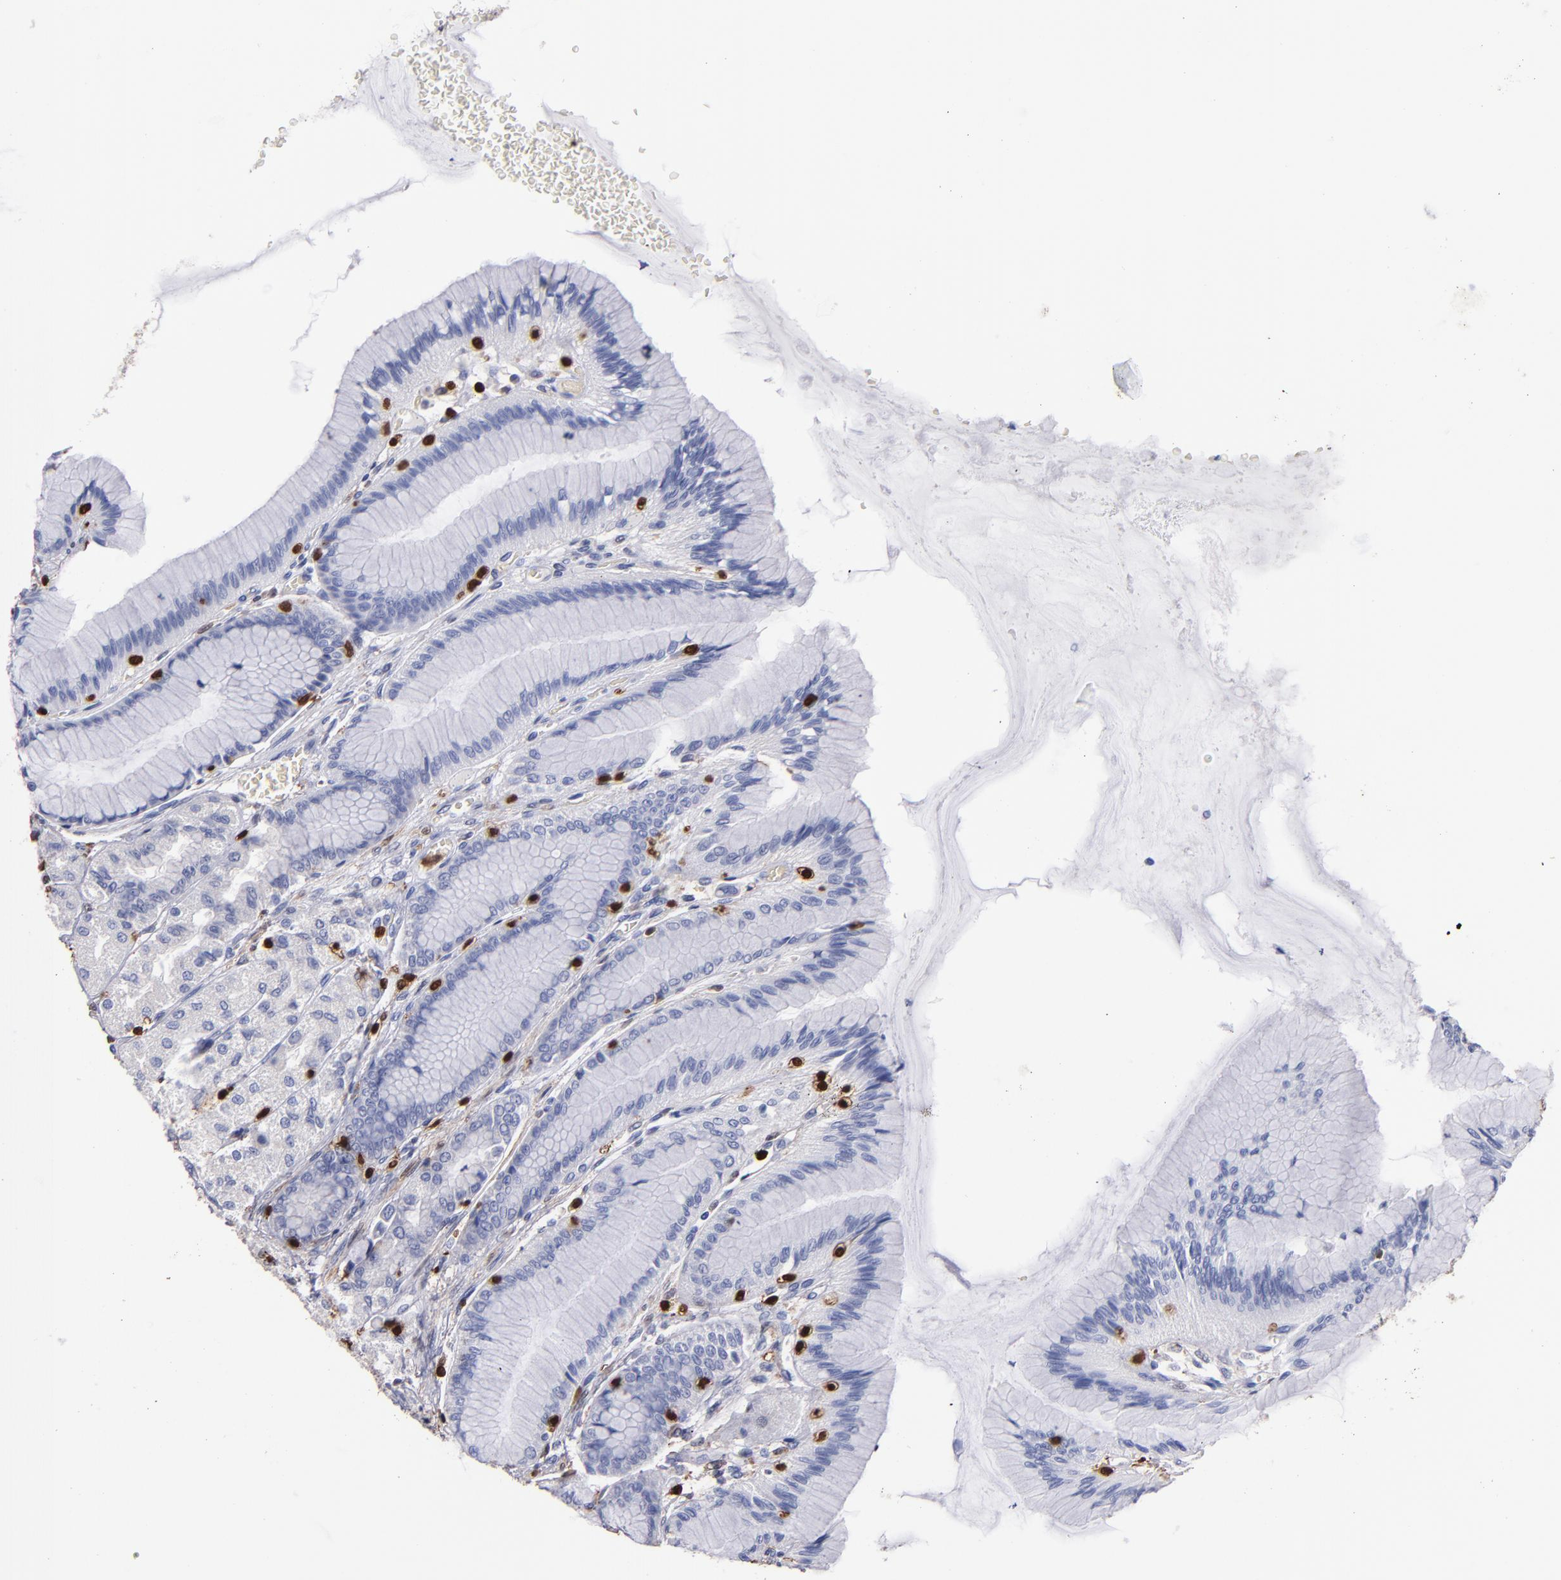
{"staining": {"intensity": "negative", "quantity": "none", "location": "none"}, "tissue": "stomach", "cell_type": "Glandular cells", "image_type": "normal", "snomed": [{"axis": "morphology", "description": "Normal tissue, NOS"}, {"axis": "morphology", "description": "Adenocarcinoma, NOS"}, {"axis": "topography", "description": "Stomach"}, {"axis": "topography", "description": "Stomach, lower"}], "caption": "IHC photomicrograph of unremarkable stomach: human stomach stained with DAB (3,3'-diaminobenzidine) shows no significant protein staining in glandular cells. (DAB IHC visualized using brightfield microscopy, high magnification).", "gene": "S100A4", "patient": {"sex": "female", "age": 65}}